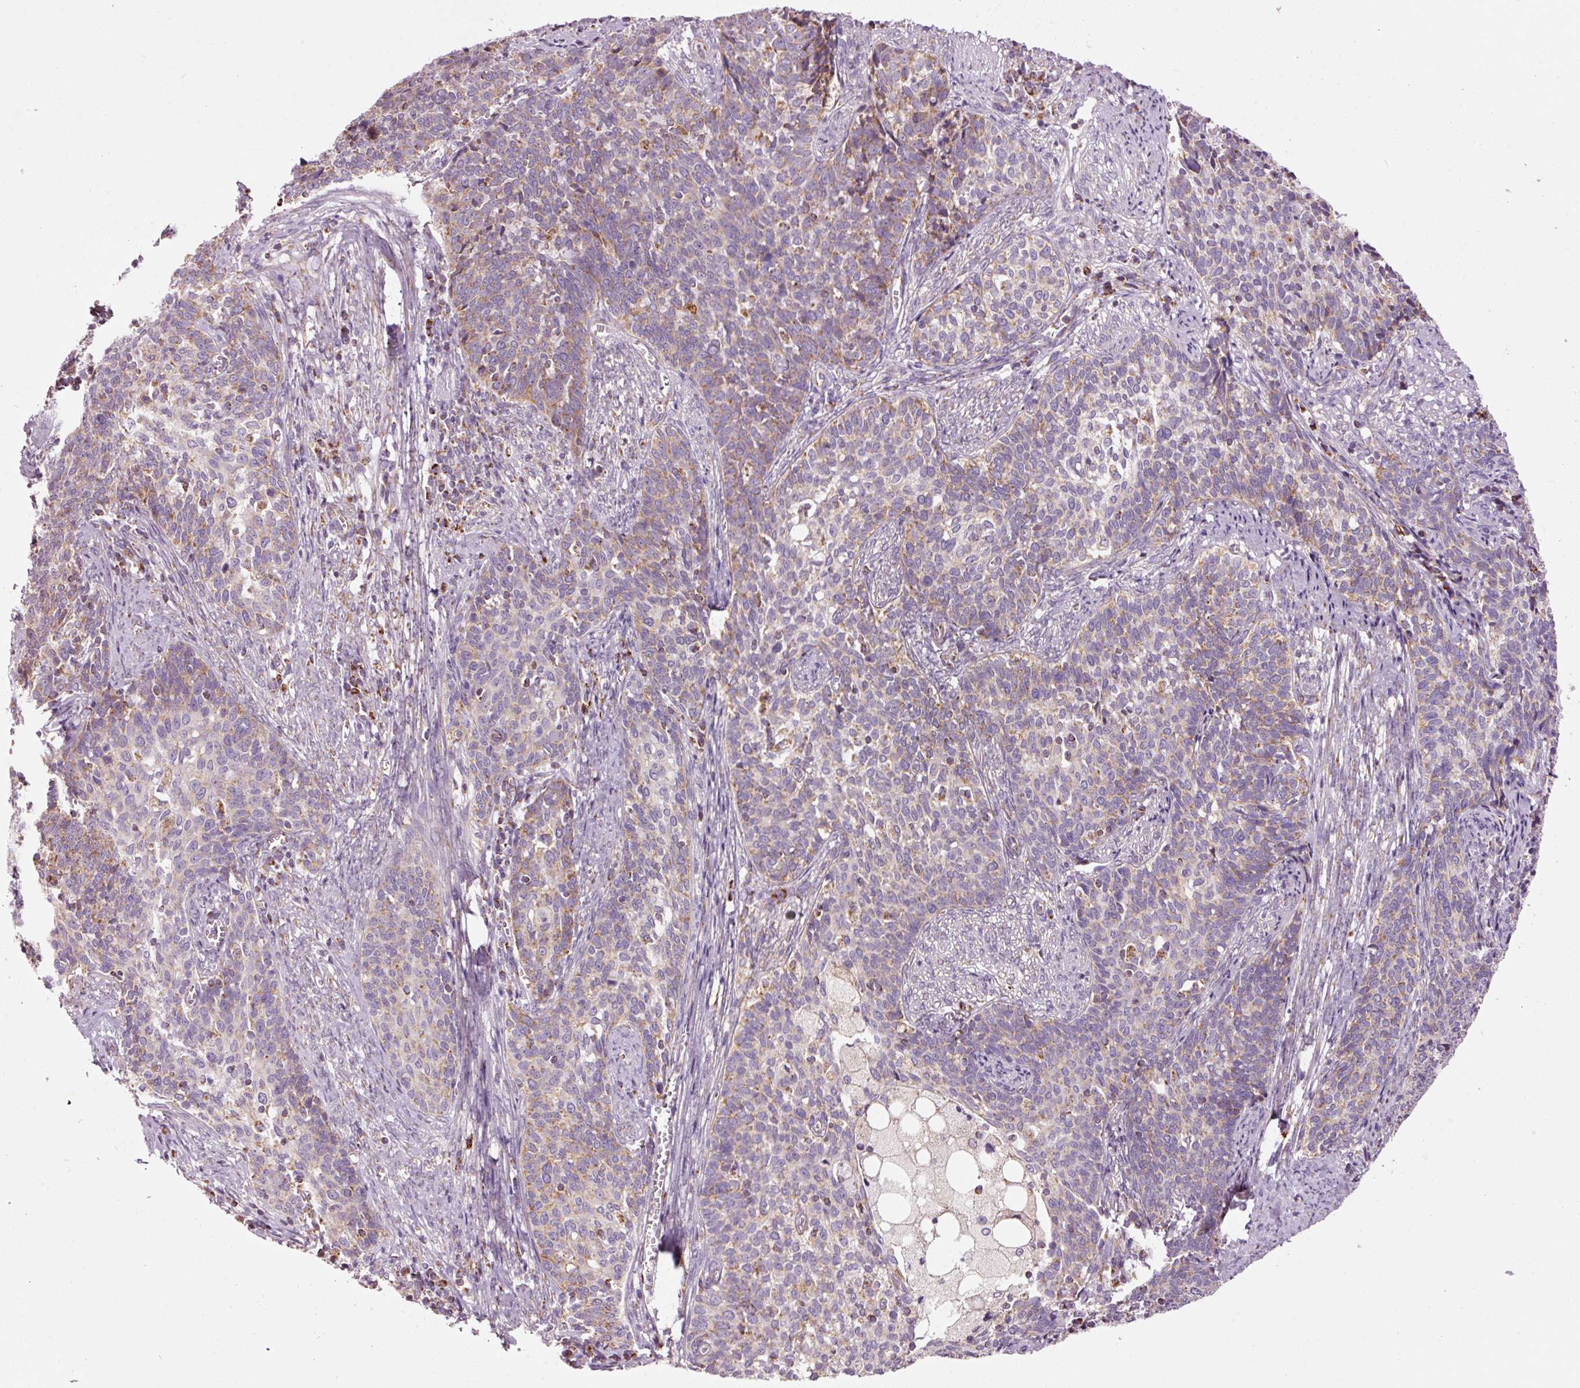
{"staining": {"intensity": "weak", "quantity": "25%-75%", "location": "cytoplasmic/membranous"}, "tissue": "cervical cancer", "cell_type": "Tumor cells", "image_type": "cancer", "snomed": [{"axis": "morphology", "description": "Squamous cell carcinoma, NOS"}, {"axis": "topography", "description": "Cervix"}], "caption": "Immunohistochemical staining of cervical squamous cell carcinoma exhibits low levels of weak cytoplasmic/membranous protein expression in approximately 25%-75% of tumor cells. (DAB (3,3'-diaminobenzidine) IHC with brightfield microscopy, high magnification).", "gene": "NDUFB4", "patient": {"sex": "female", "age": 39}}